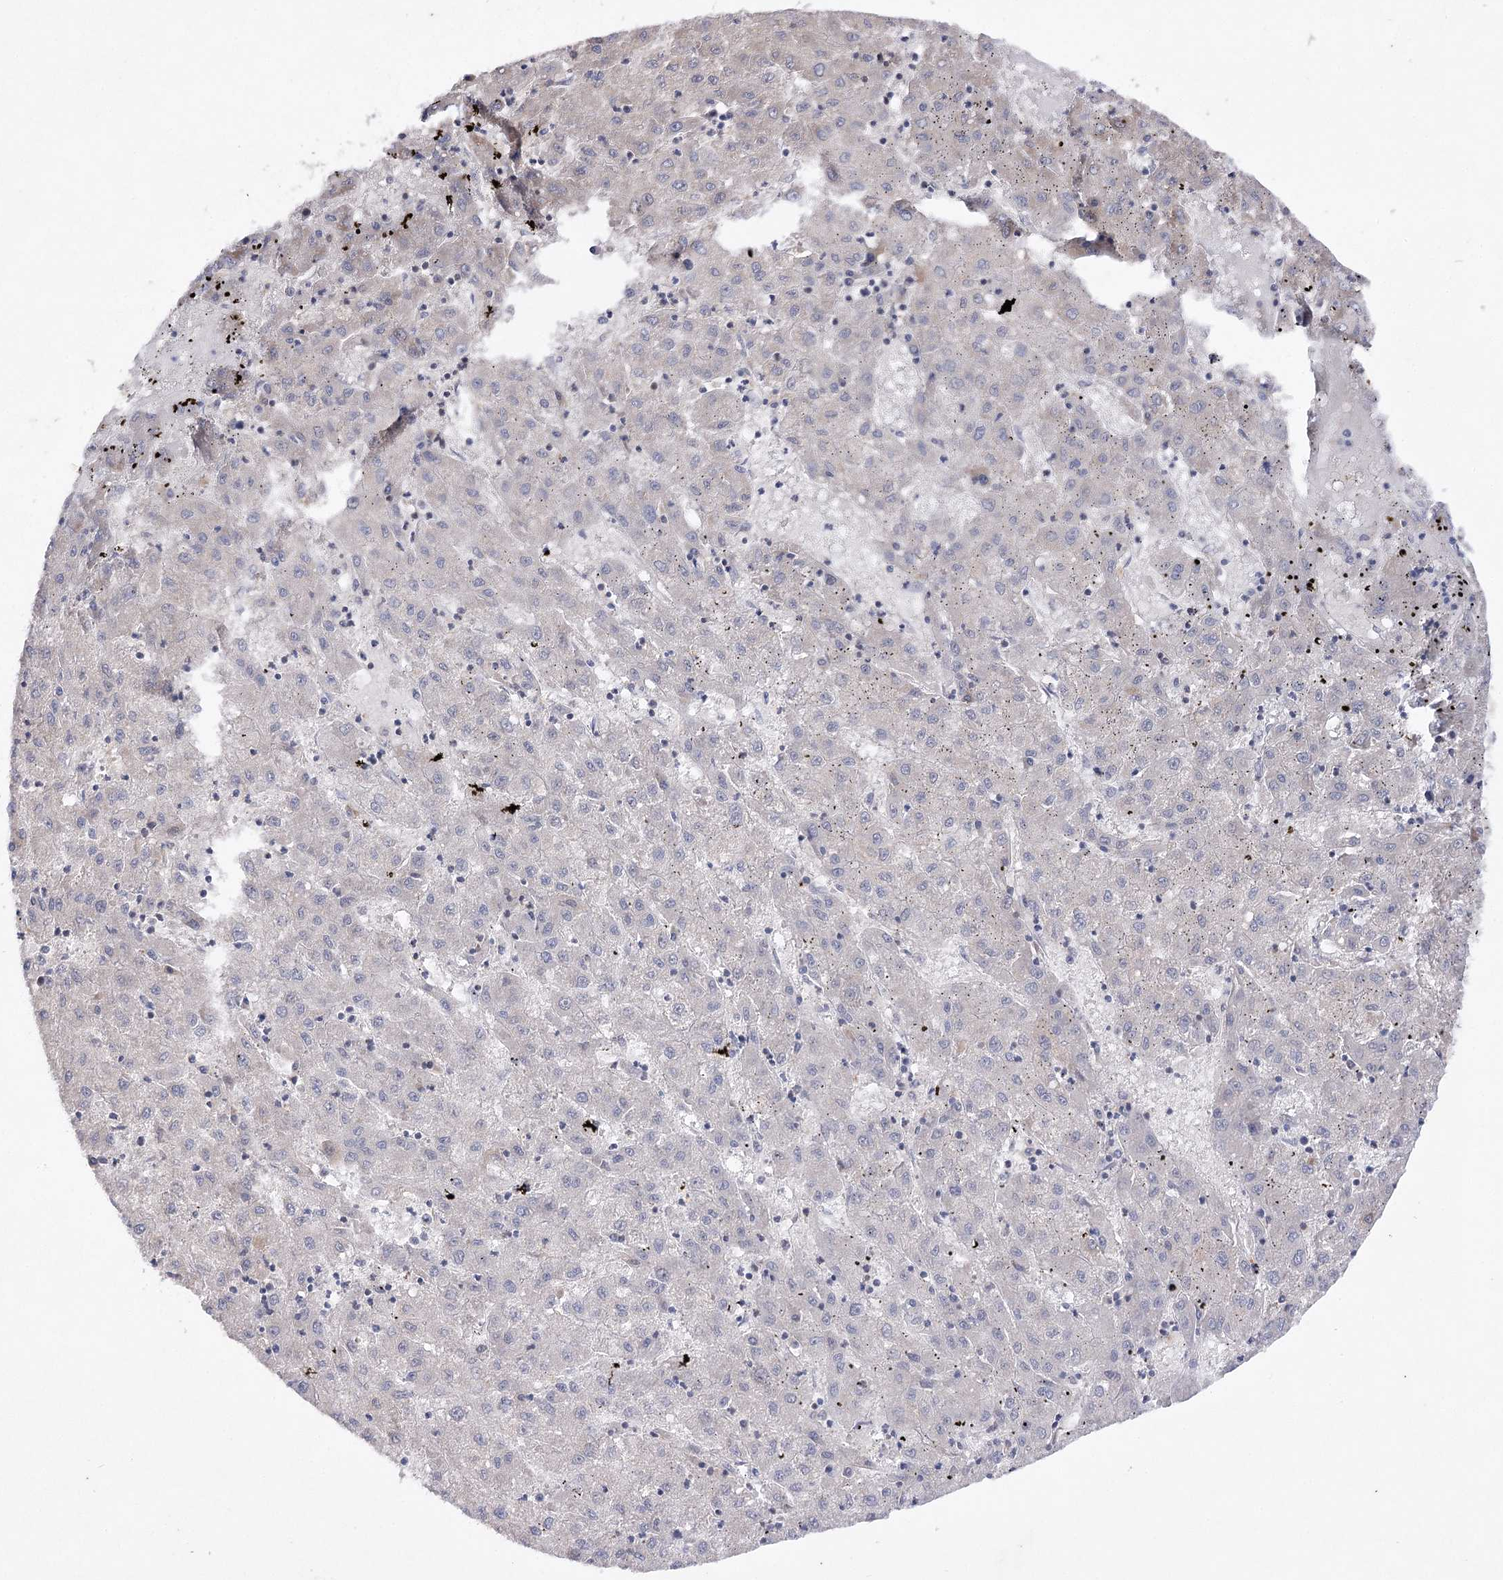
{"staining": {"intensity": "negative", "quantity": "none", "location": "none"}, "tissue": "liver cancer", "cell_type": "Tumor cells", "image_type": "cancer", "snomed": [{"axis": "morphology", "description": "Carcinoma, Hepatocellular, NOS"}, {"axis": "topography", "description": "Liver"}], "caption": "Immunohistochemistry (IHC) of human liver hepatocellular carcinoma exhibits no staining in tumor cells.", "gene": "BCR", "patient": {"sex": "male", "age": 72}}